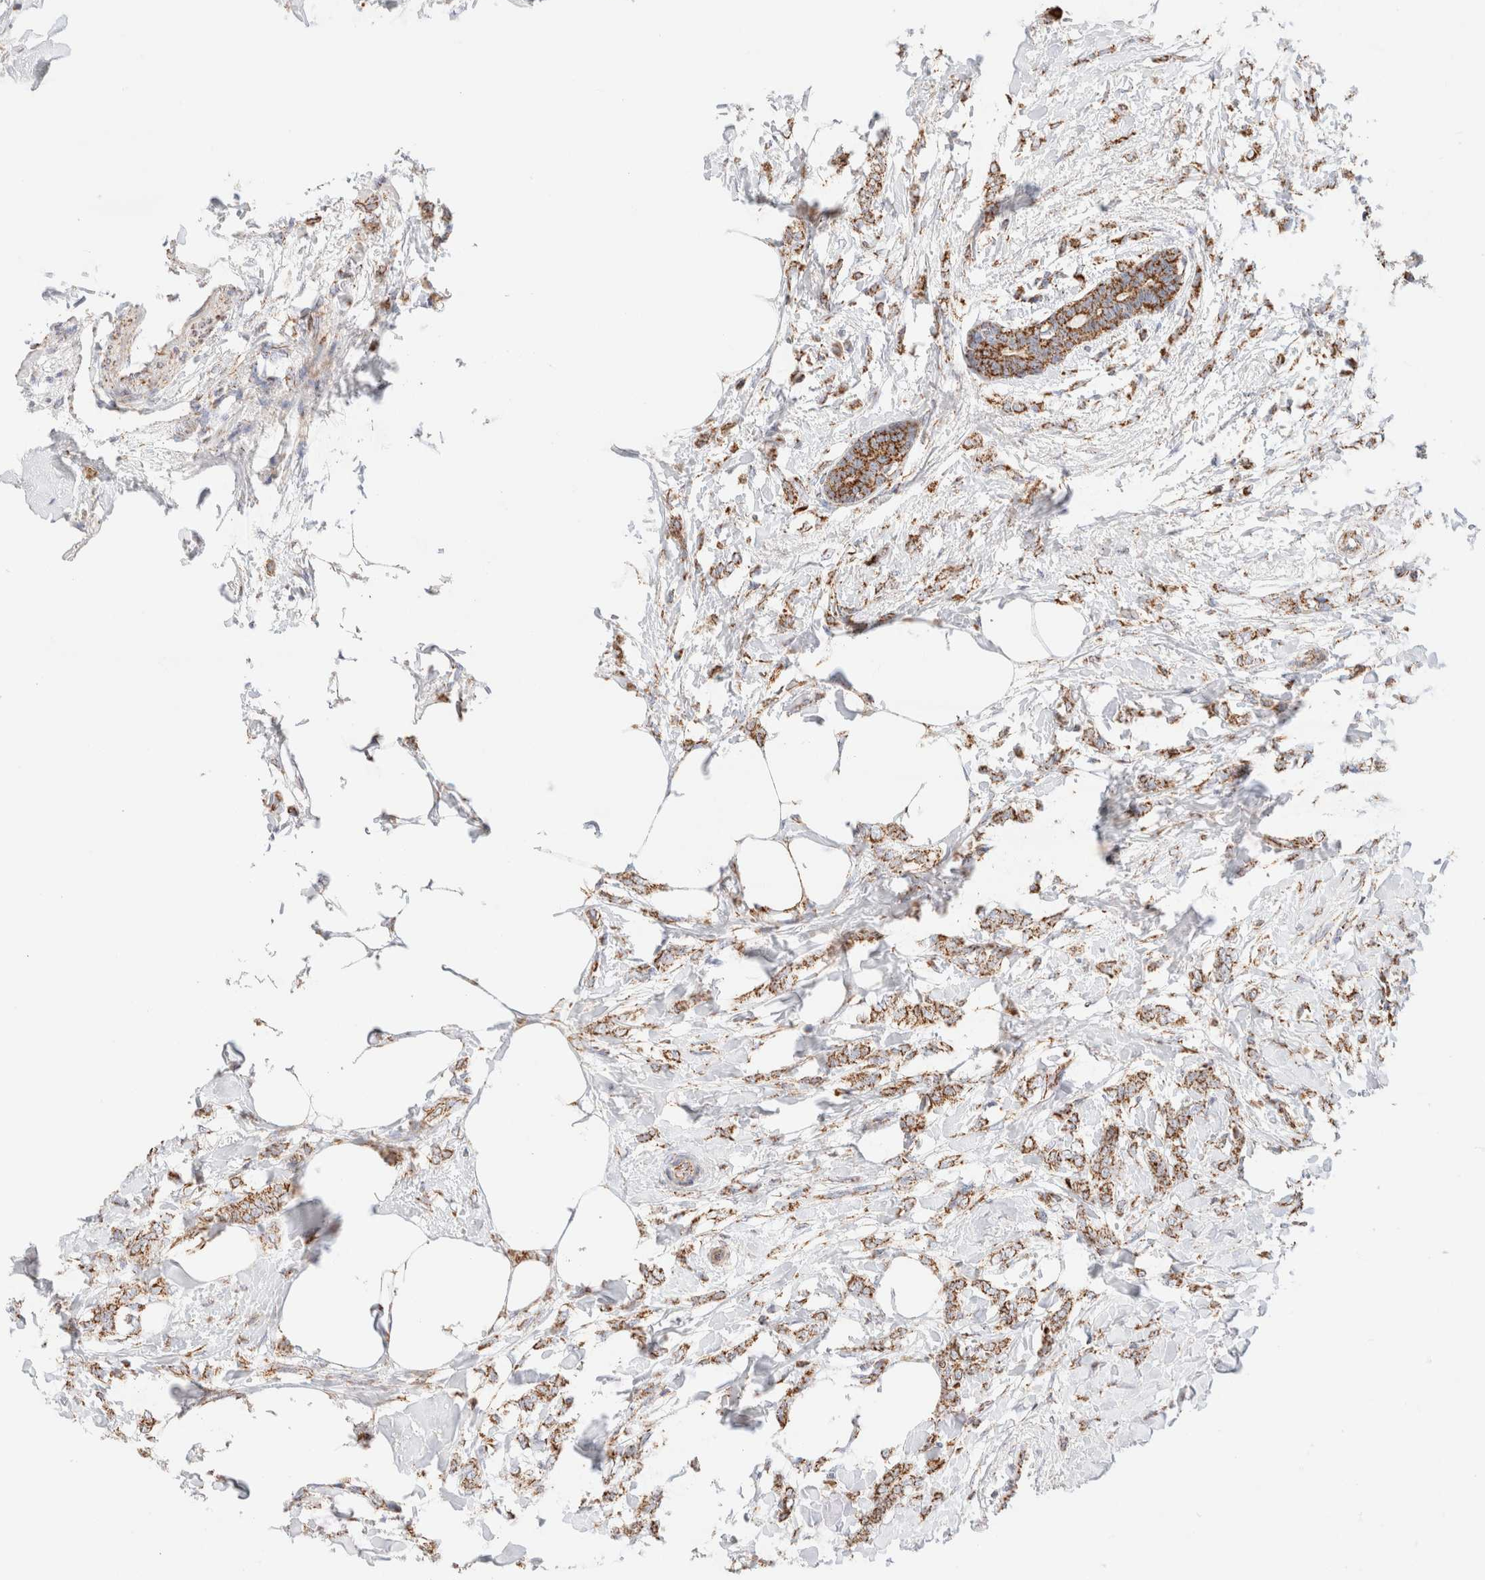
{"staining": {"intensity": "moderate", "quantity": ">75%", "location": "cytoplasmic/membranous"}, "tissue": "breast cancer", "cell_type": "Tumor cells", "image_type": "cancer", "snomed": [{"axis": "morphology", "description": "Lobular carcinoma, in situ"}, {"axis": "morphology", "description": "Lobular carcinoma"}, {"axis": "topography", "description": "Breast"}], "caption": "Protein expression analysis of human breast cancer (lobular carcinoma in situ) reveals moderate cytoplasmic/membranous staining in approximately >75% of tumor cells.", "gene": "PHB2", "patient": {"sex": "female", "age": 41}}